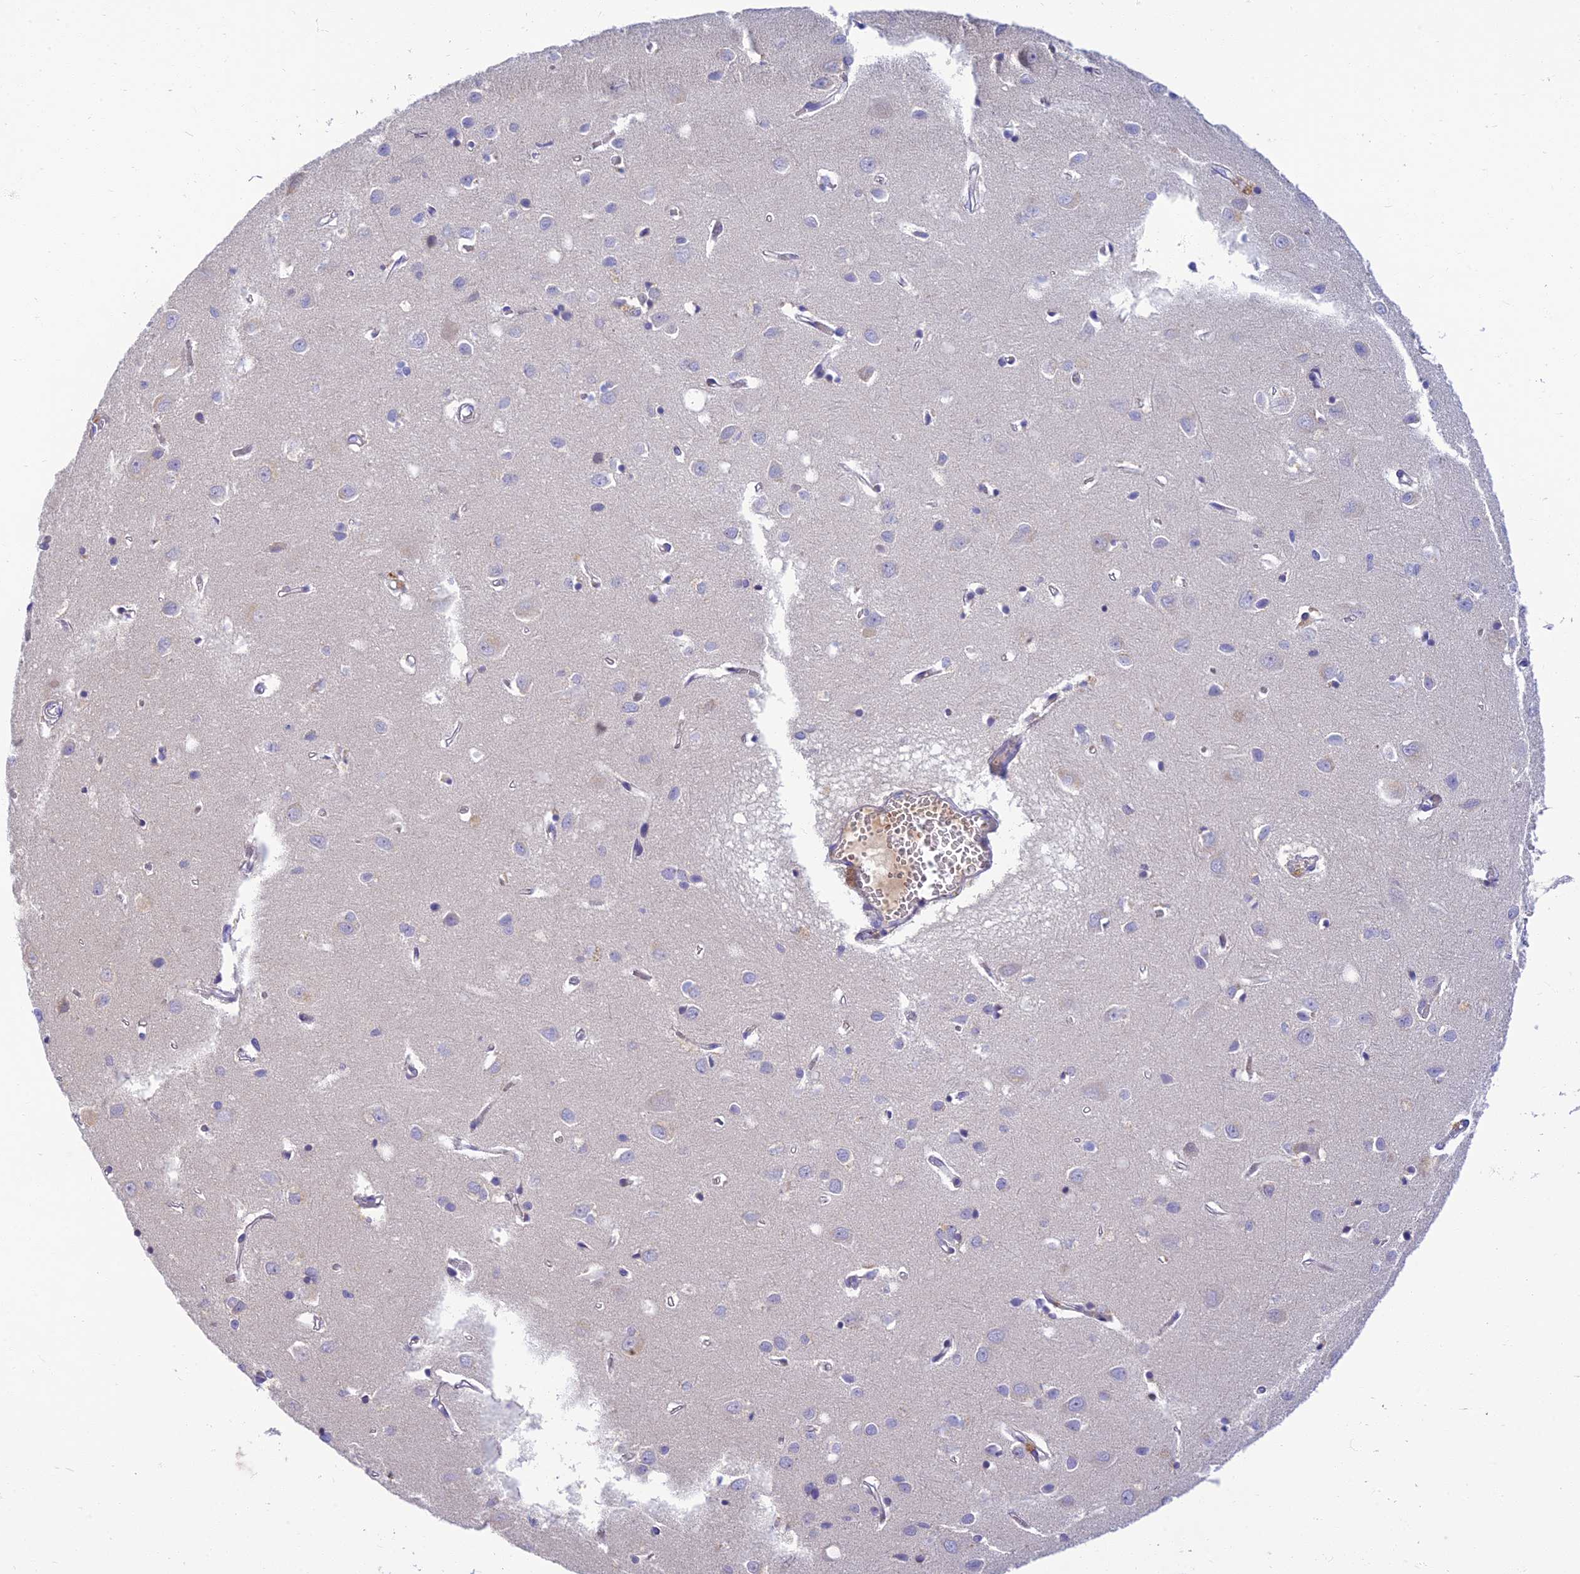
{"staining": {"intensity": "negative", "quantity": "none", "location": "none"}, "tissue": "cerebral cortex", "cell_type": "Endothelial cells", "image_type": "normal", "snomed": [{"axis": "morphology", "description": "Normal tissue, NOS"}, {"axis": "topography", "description": "Cerebral cortex"}], "caption": "Immunohistochemistry of benign human cerebral cortex shows no staining in endothelial cells. Brightfield microscopy of IHC stained with DAB (brown) and hematoxylin (blue), captured at high magnification.", "gene": "CLIP4", "patient": {"sex": "female", "age": 64}}